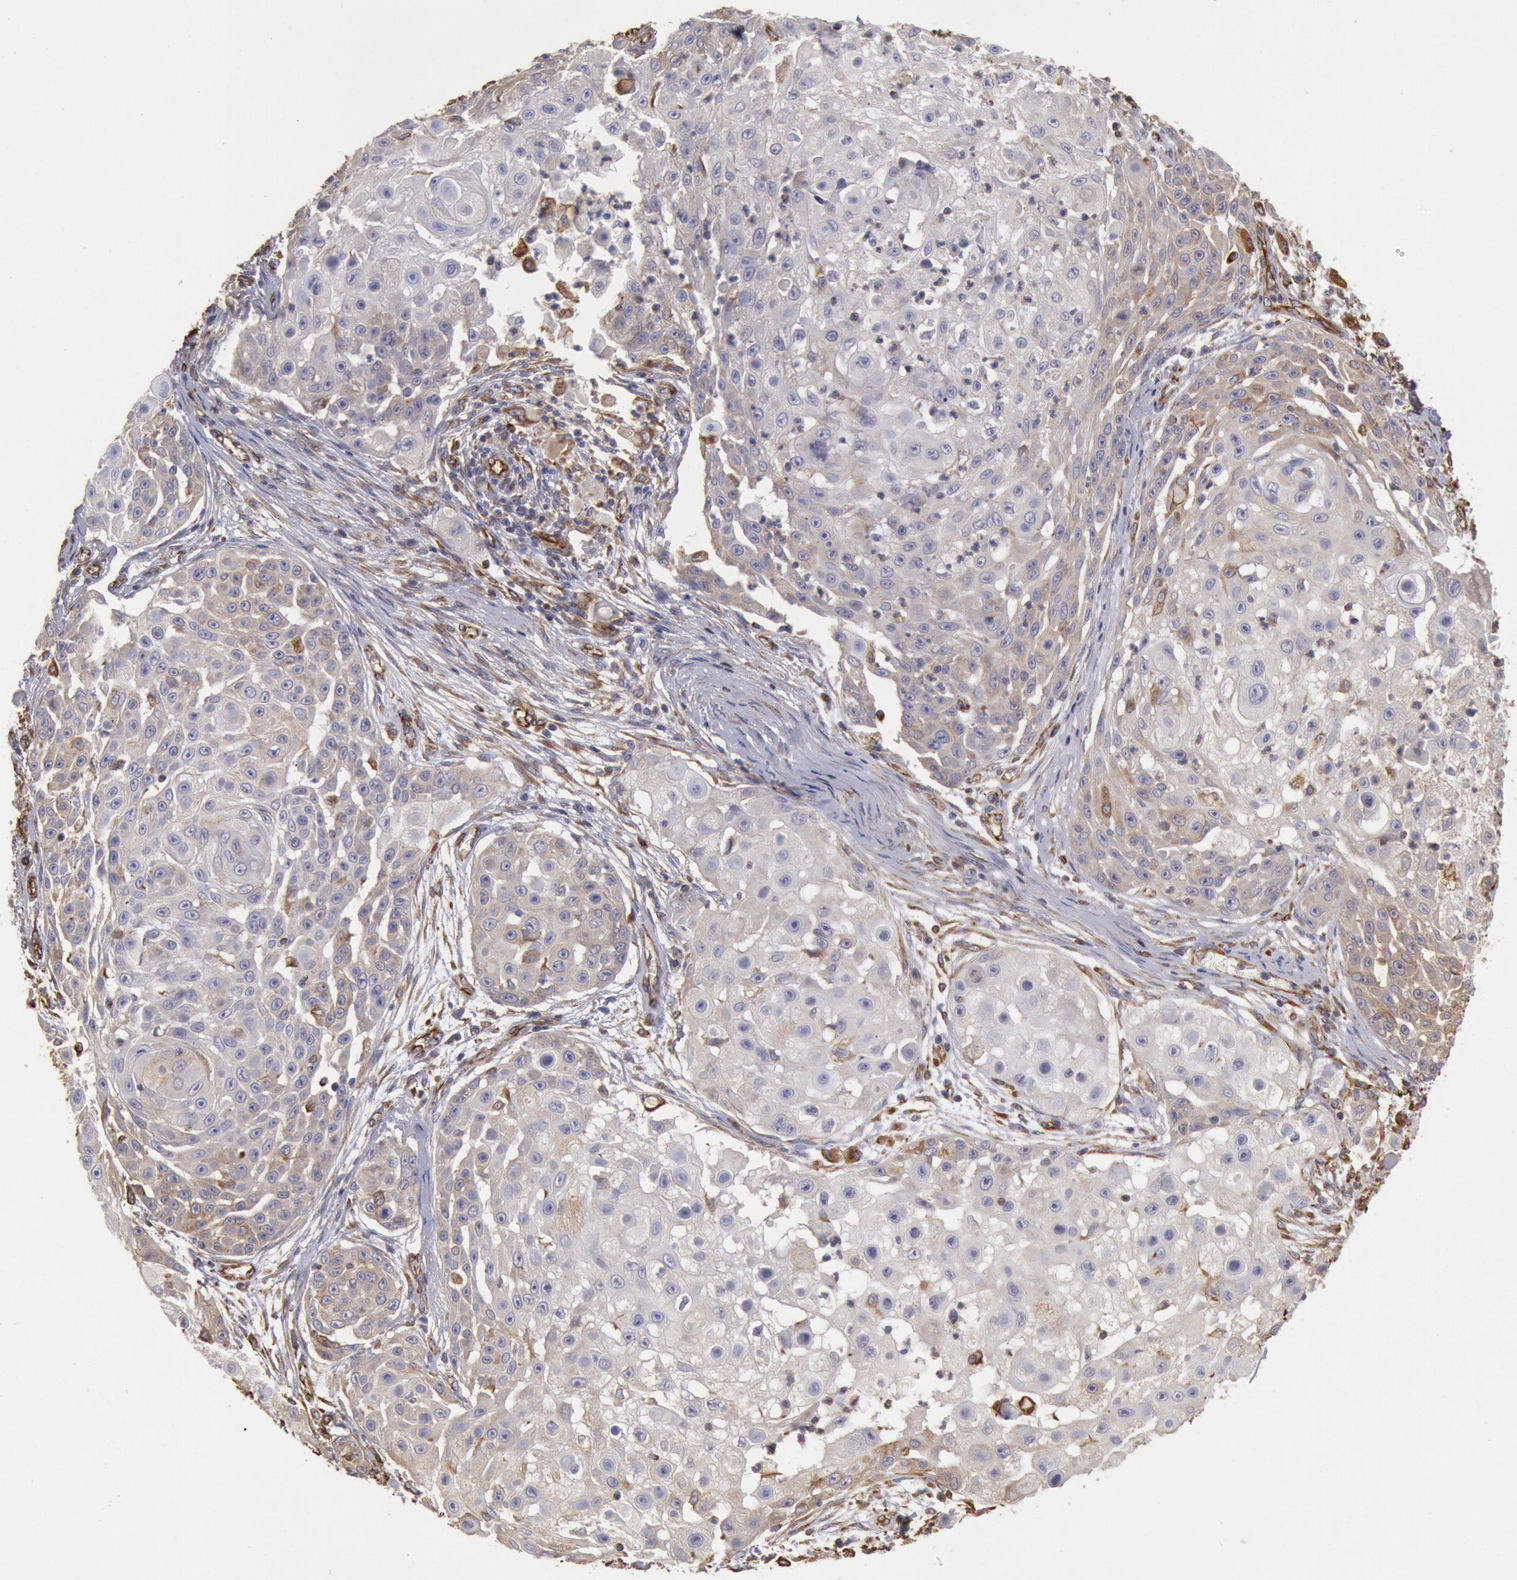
{"staining": {"intensity": "weak", "quantity": "<25%", "location": "cytoplasmic/membranous"}, "tissue": "skin cancer", "cell_type": "Tumor cells", "image_type": "cancer", "snomed": [{"axis": "morphology", "description": "Squamous cell carcinoma, NOS"}, {"axis": "topography", "description": "Skin"}], "caption": "Image shows no protein expression in tumor cells of squamous cell carcinoma (skin) tissue.", "gene": "RNF139", "patient": {"sex": "female", "age": 57}}